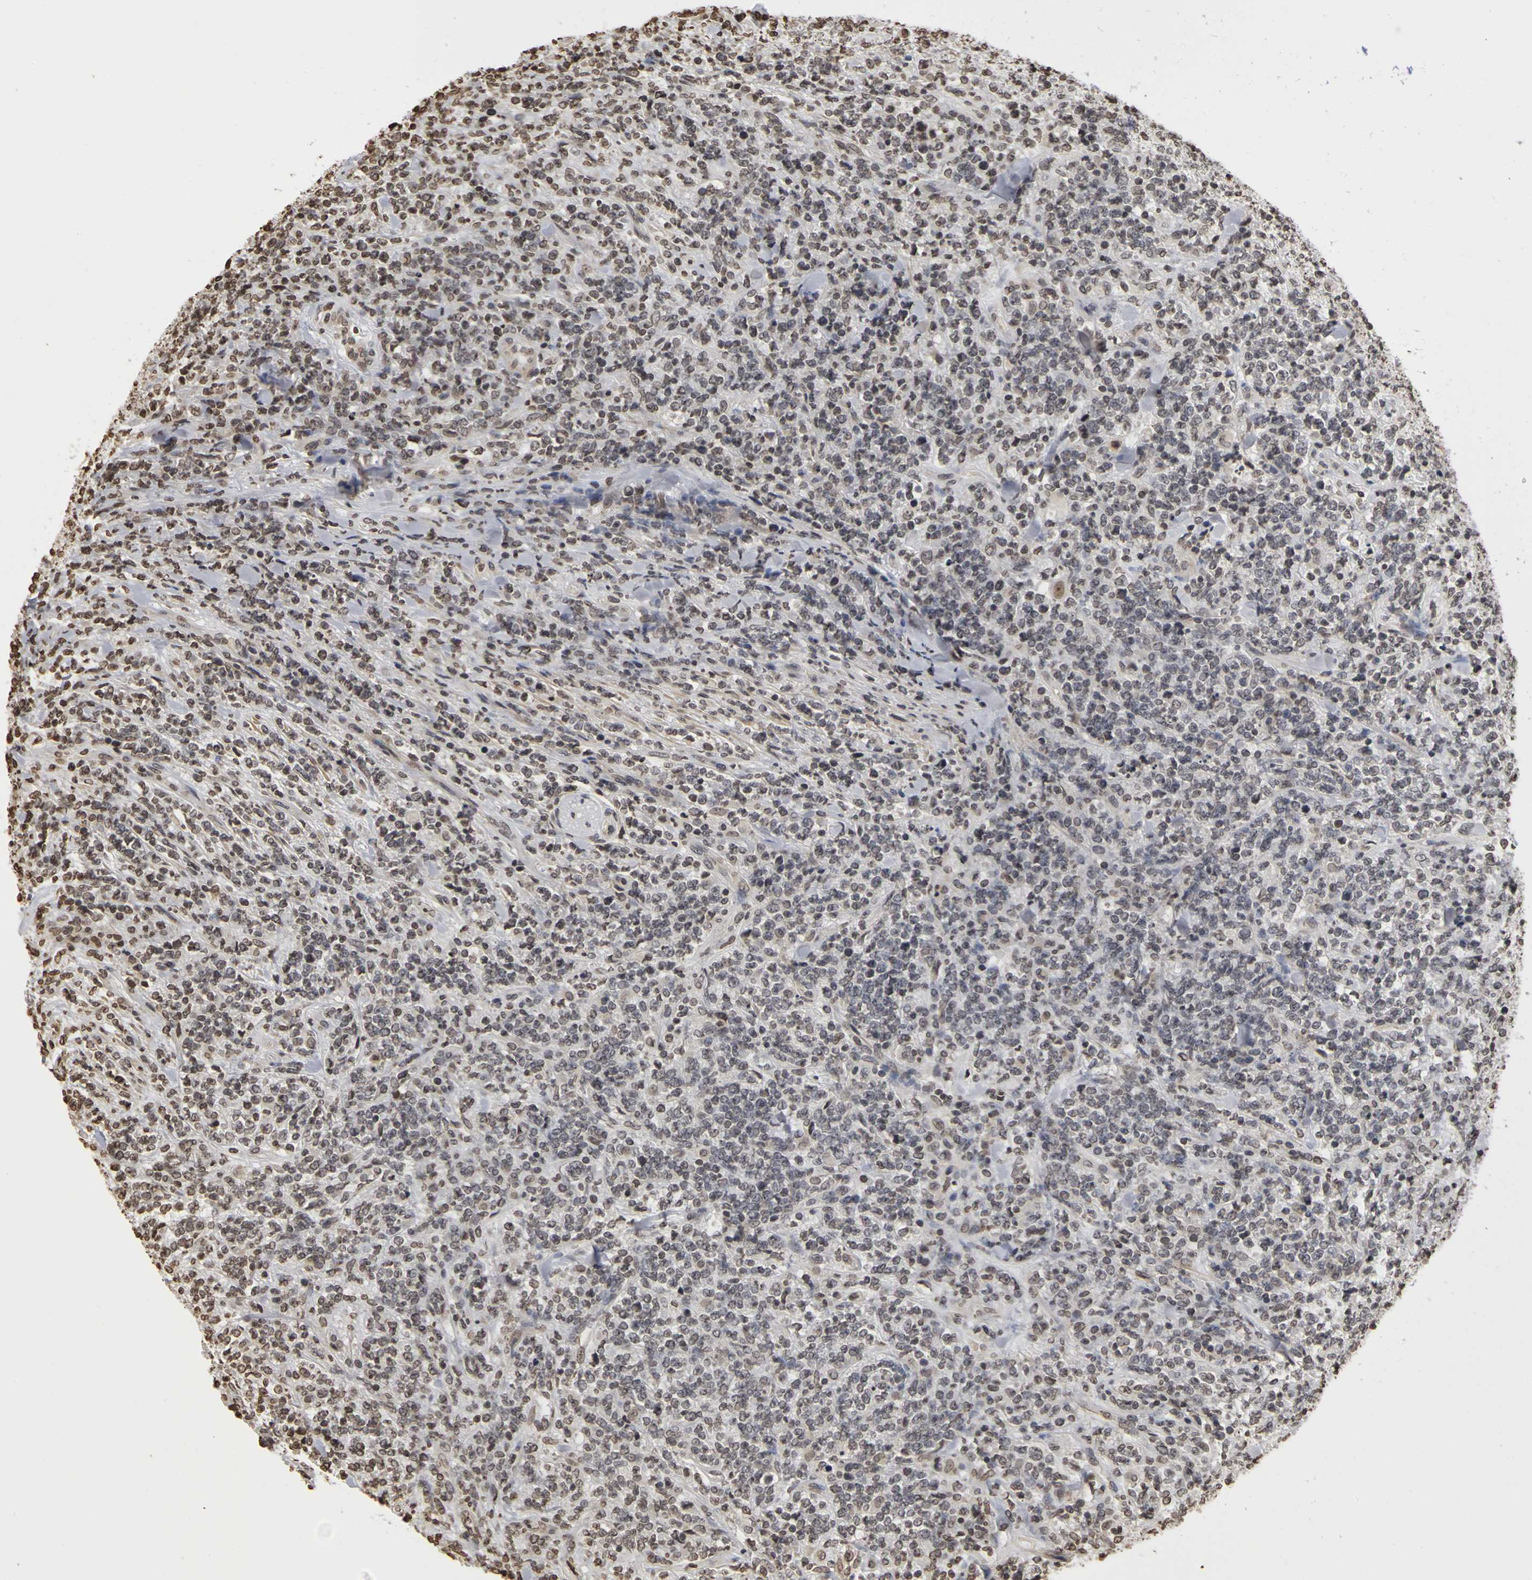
{"staining": {"intensity": "weak", "quantity": "<25%", "location": "nuclear"}, "tissue": "lymphoma", "cell_type": "Tumor cells", "image_type": "cancer", "snomed": [{"axis": "morphology", "description": "Malignant lymphoma, non-Hodgkin's type, High grade"}, {"axis": "topography", "description": "Soft tissue"}], "caption": "High power microscopy histopathology image of an IHC image of high-grade malignant lymphoma, non-Hodgkin's type, revealing no significant positivity in tumor cells.", "gene": "ERCC2", "patient": {"sex": "male", "age": 18}}